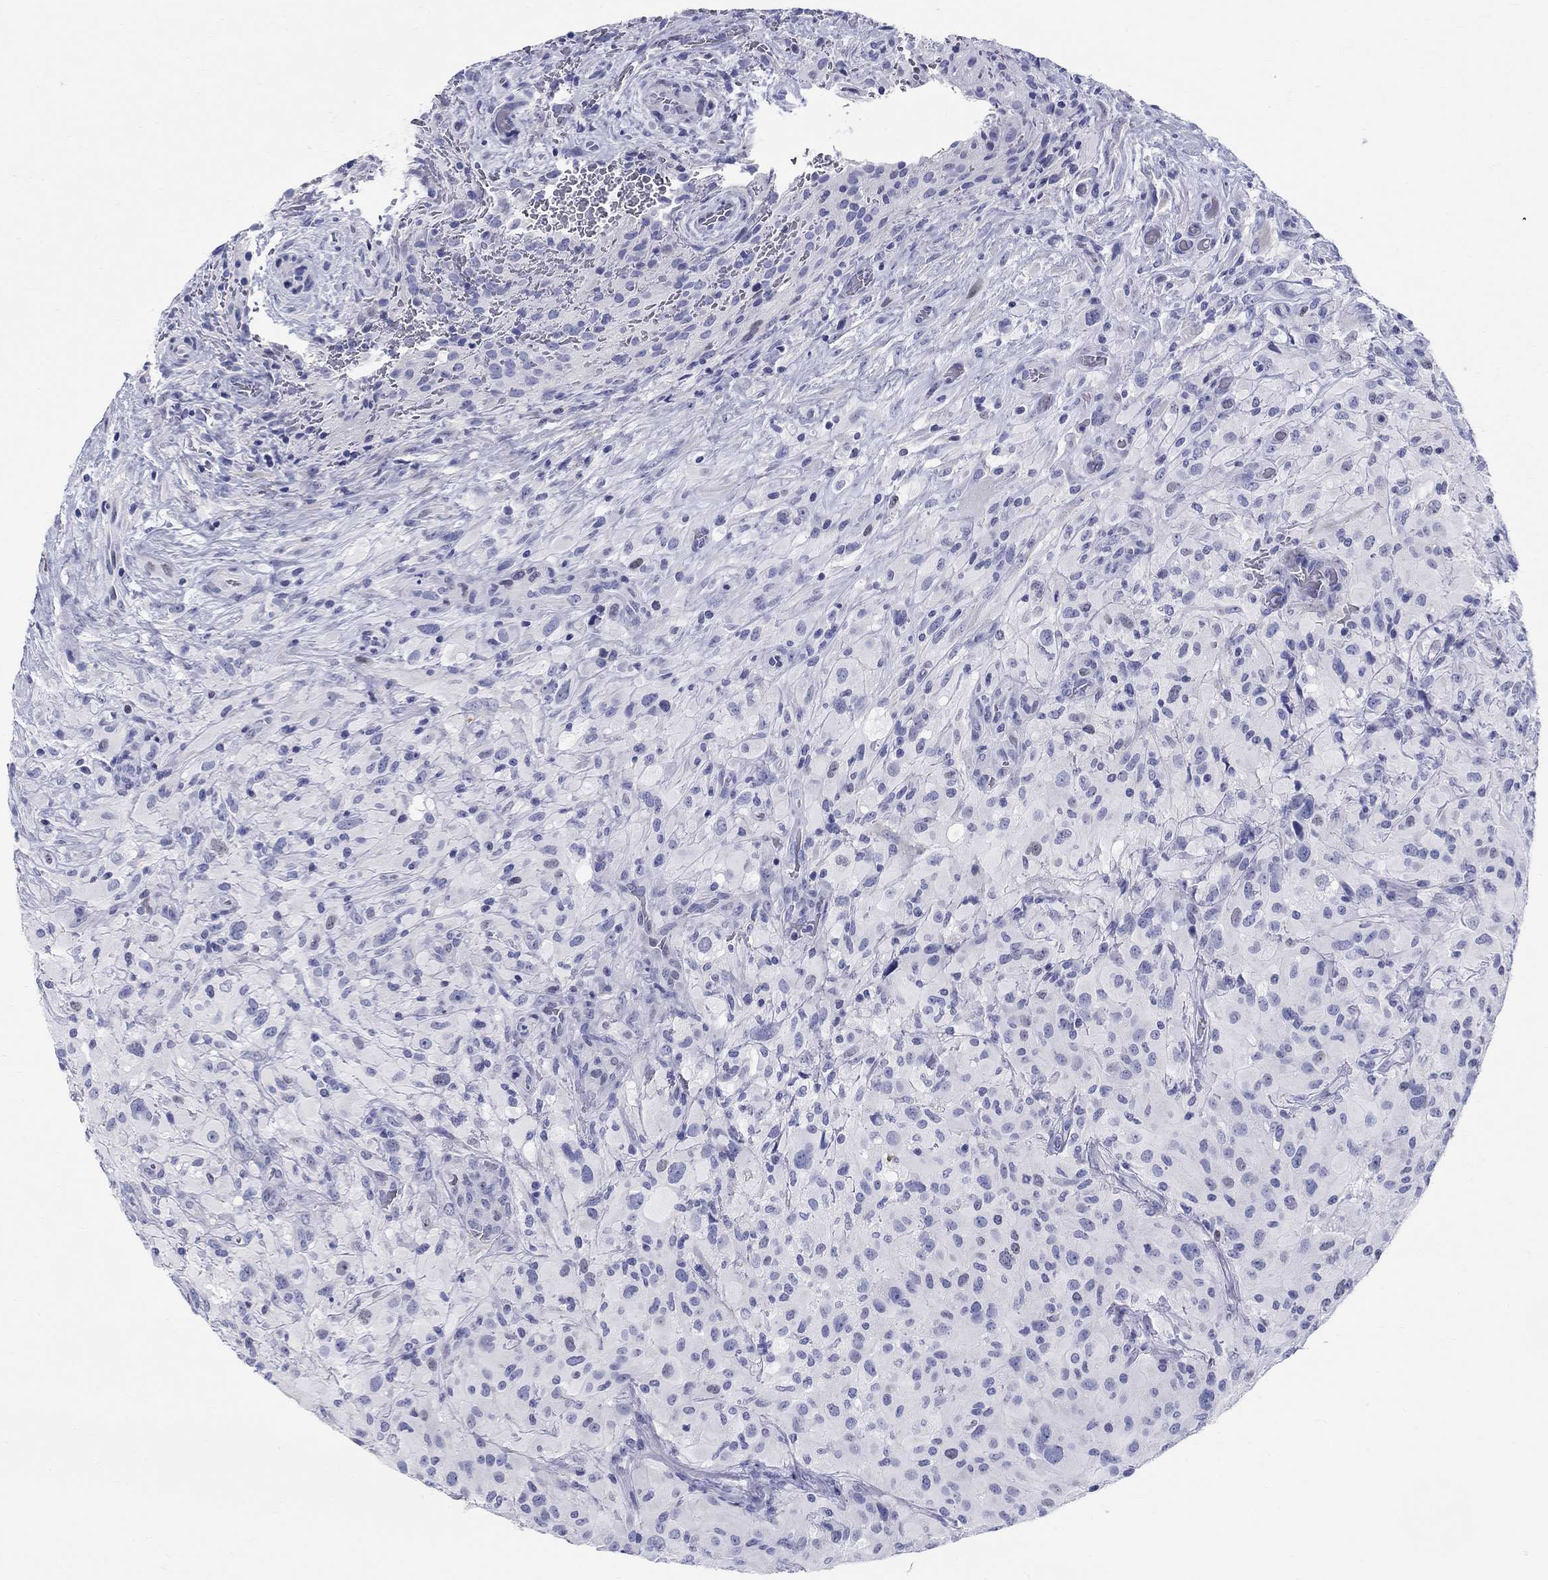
{"staining": {"intensity": "negative", "quantity": "none", "location": "none"}, "tissue": "glioma", "cell_type": "Tumor cells", "image_type": "cancer", "snomed": [{"axis": "morphology", "description": "Glioma, malignant, High grade"}, {"axis": "topography", "description": "Cerebral cortex"}], "caption": "An image of human malignant high-grade glioma is negative for staining in tumor cells.", "gene": "LAMP5", "patient": {"sex": "male", "age": 35}}